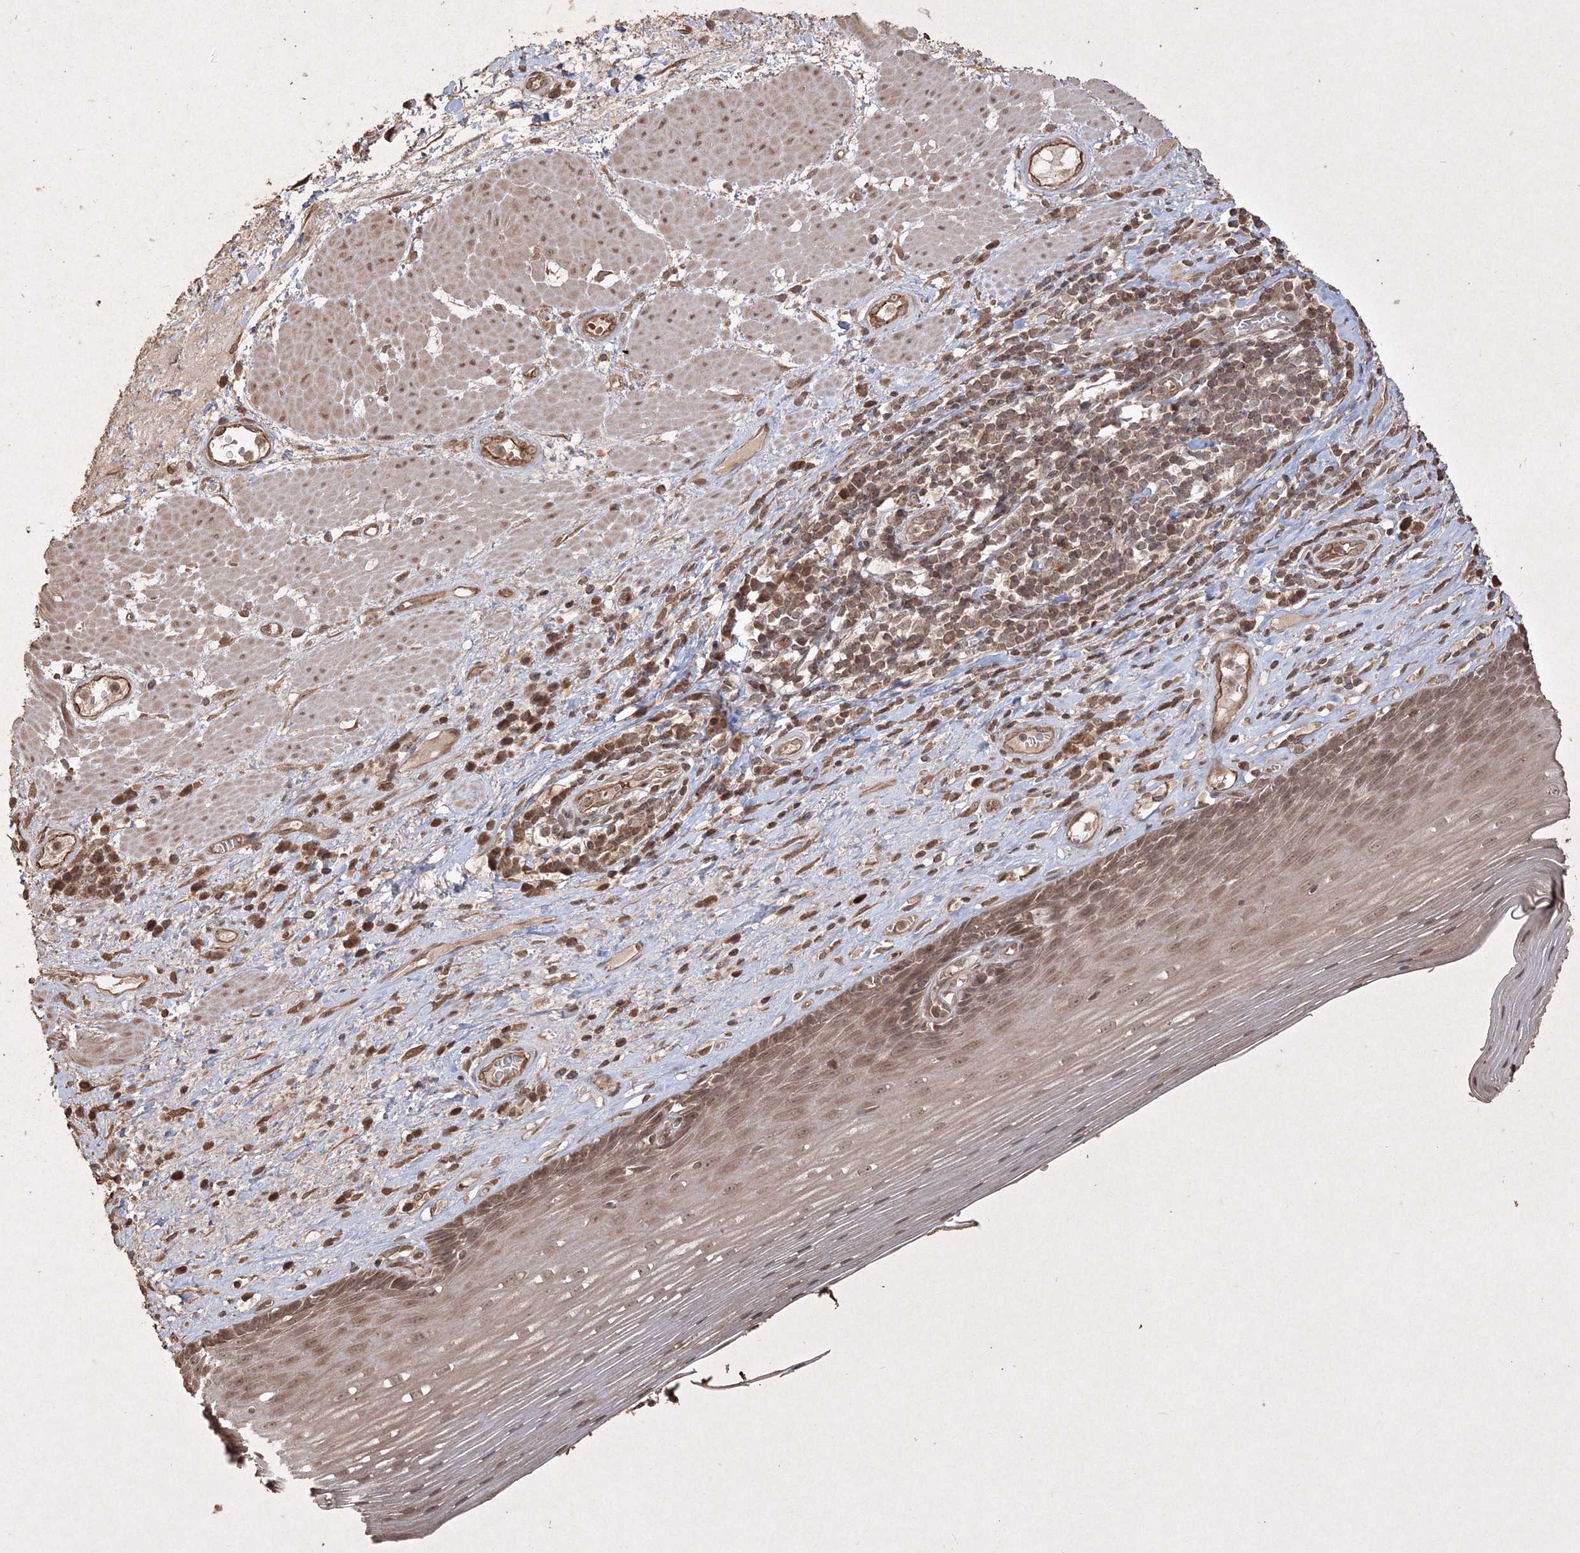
{"staining": {"intensity": "moderate", "quantity": ">75%", "location": "cytoplasmic/membranous,nuclear"}, "tissue": "esophagus", "cell_type": "Squamous epithelial cells", "image_type": "normal", "snomed": [{"axis": "morphology", "description": "Normal tissue, NOS"}, {"axis": "topography", "description": "Esophagus"}], "caption": "A brown stain shows moderate cytoplasmic/membranous,nuclear expression of a protein in squamous epithelial cells of benign esophagus. (DAB IHC with brightfield microscopy, high magnification).", "gene": "PELI3", "patient": {"sex": "male", "age": 62}}